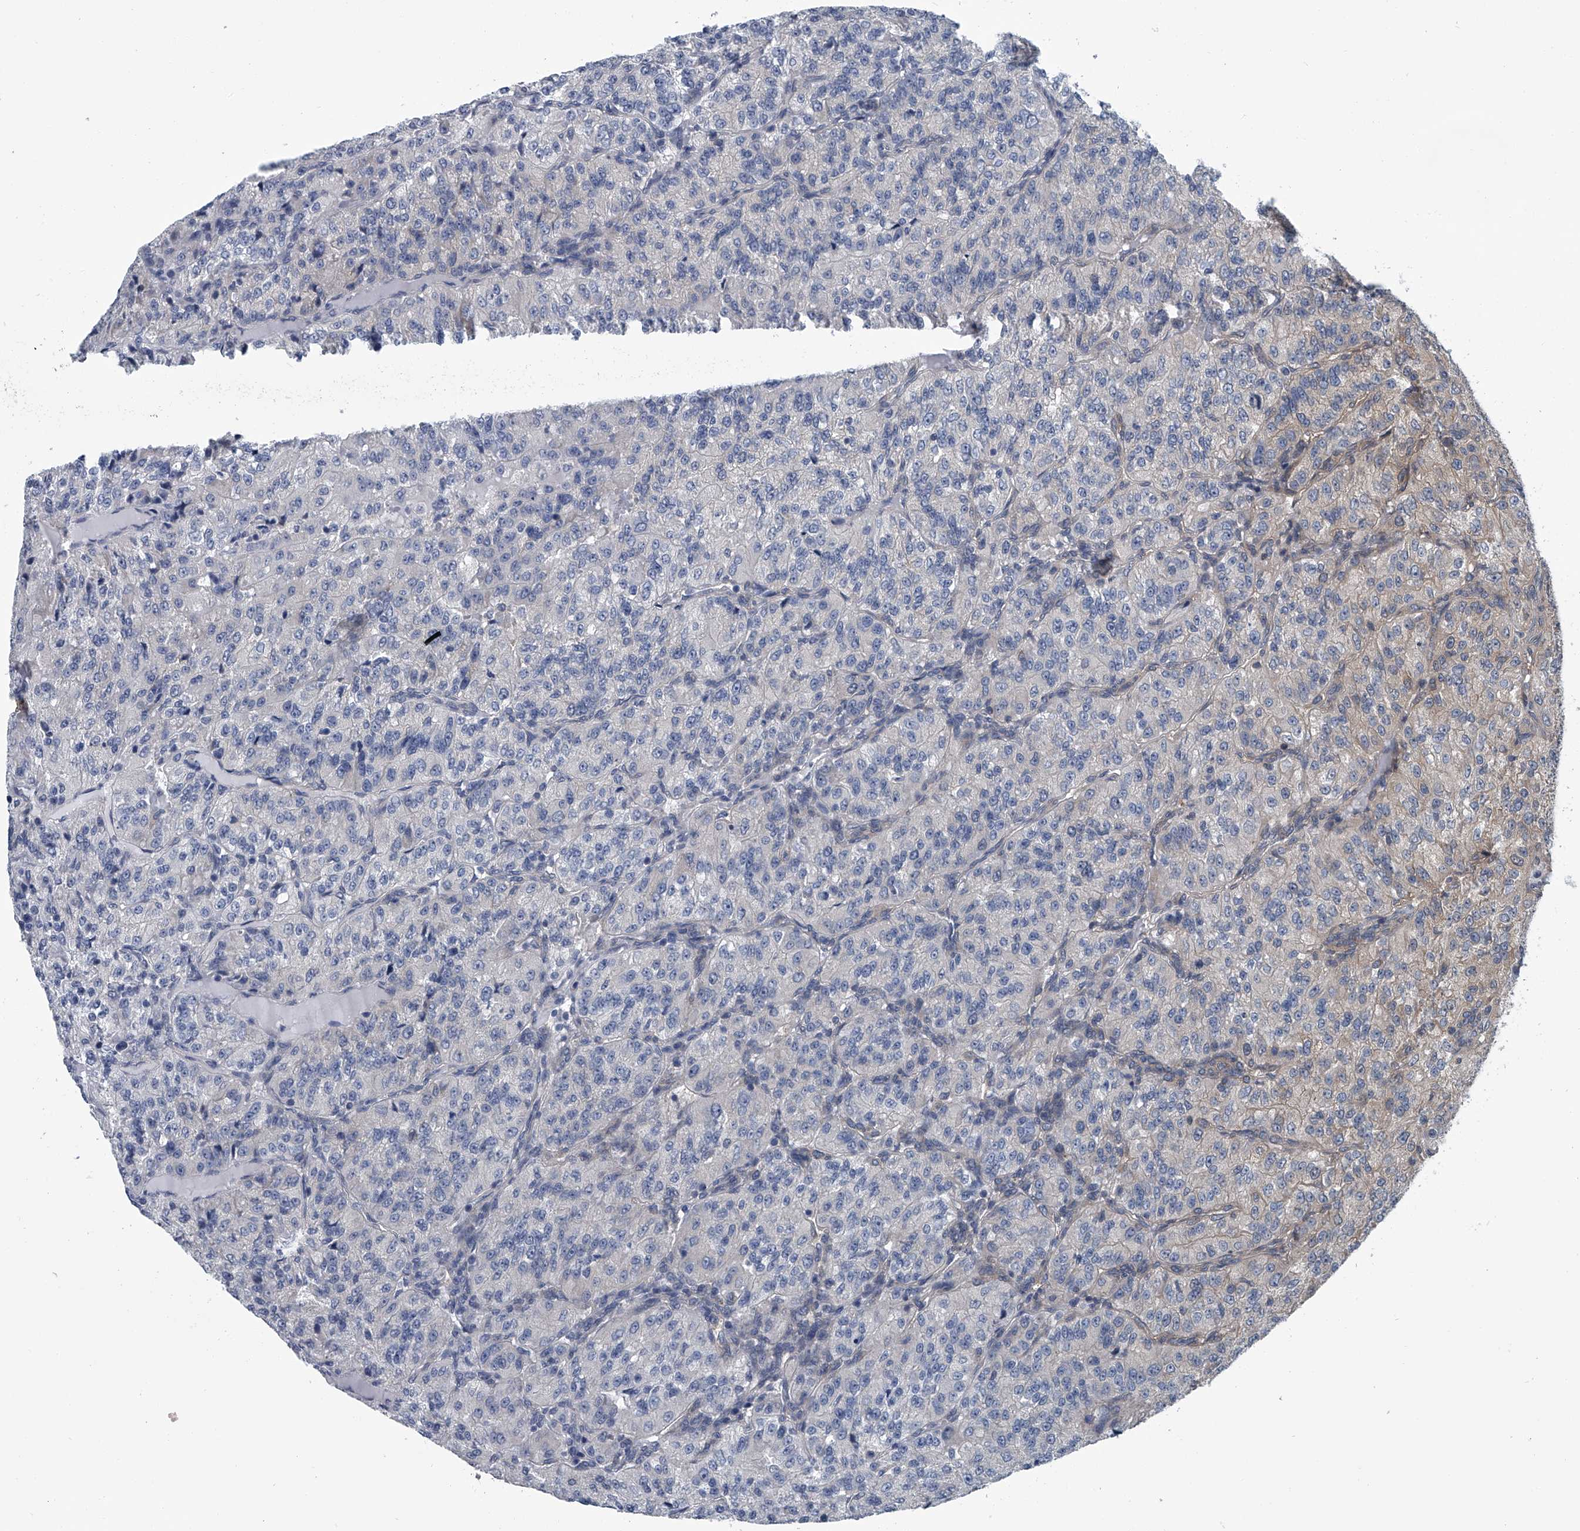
{"staining": {"intensity": "negative", "quantity": "none", "location": "none"}, "tissue": "renal cancer", "cell_type": "Tumor cells", "image_type": "cancer", "snomed": [{"axis": "morphology", "description": "Adenocarcinoma, NOS"}, {"axis": "topography", "description": "Kidney"}], "caption": "The immunohistochemistry (IHC) photomicrograph has no significant positivity in tumor cells of renal cancer (adenocarcinoma) tissue. The staining was performed using DAB (3,3'-diaminobenzidine) to visualize the protein expression in brown, while the nuclei were stained in blue with hematoxylin (Magnification: 20x).", "gene": "PPP2R5D", "patient": {"sex": "female", "age": 63}}